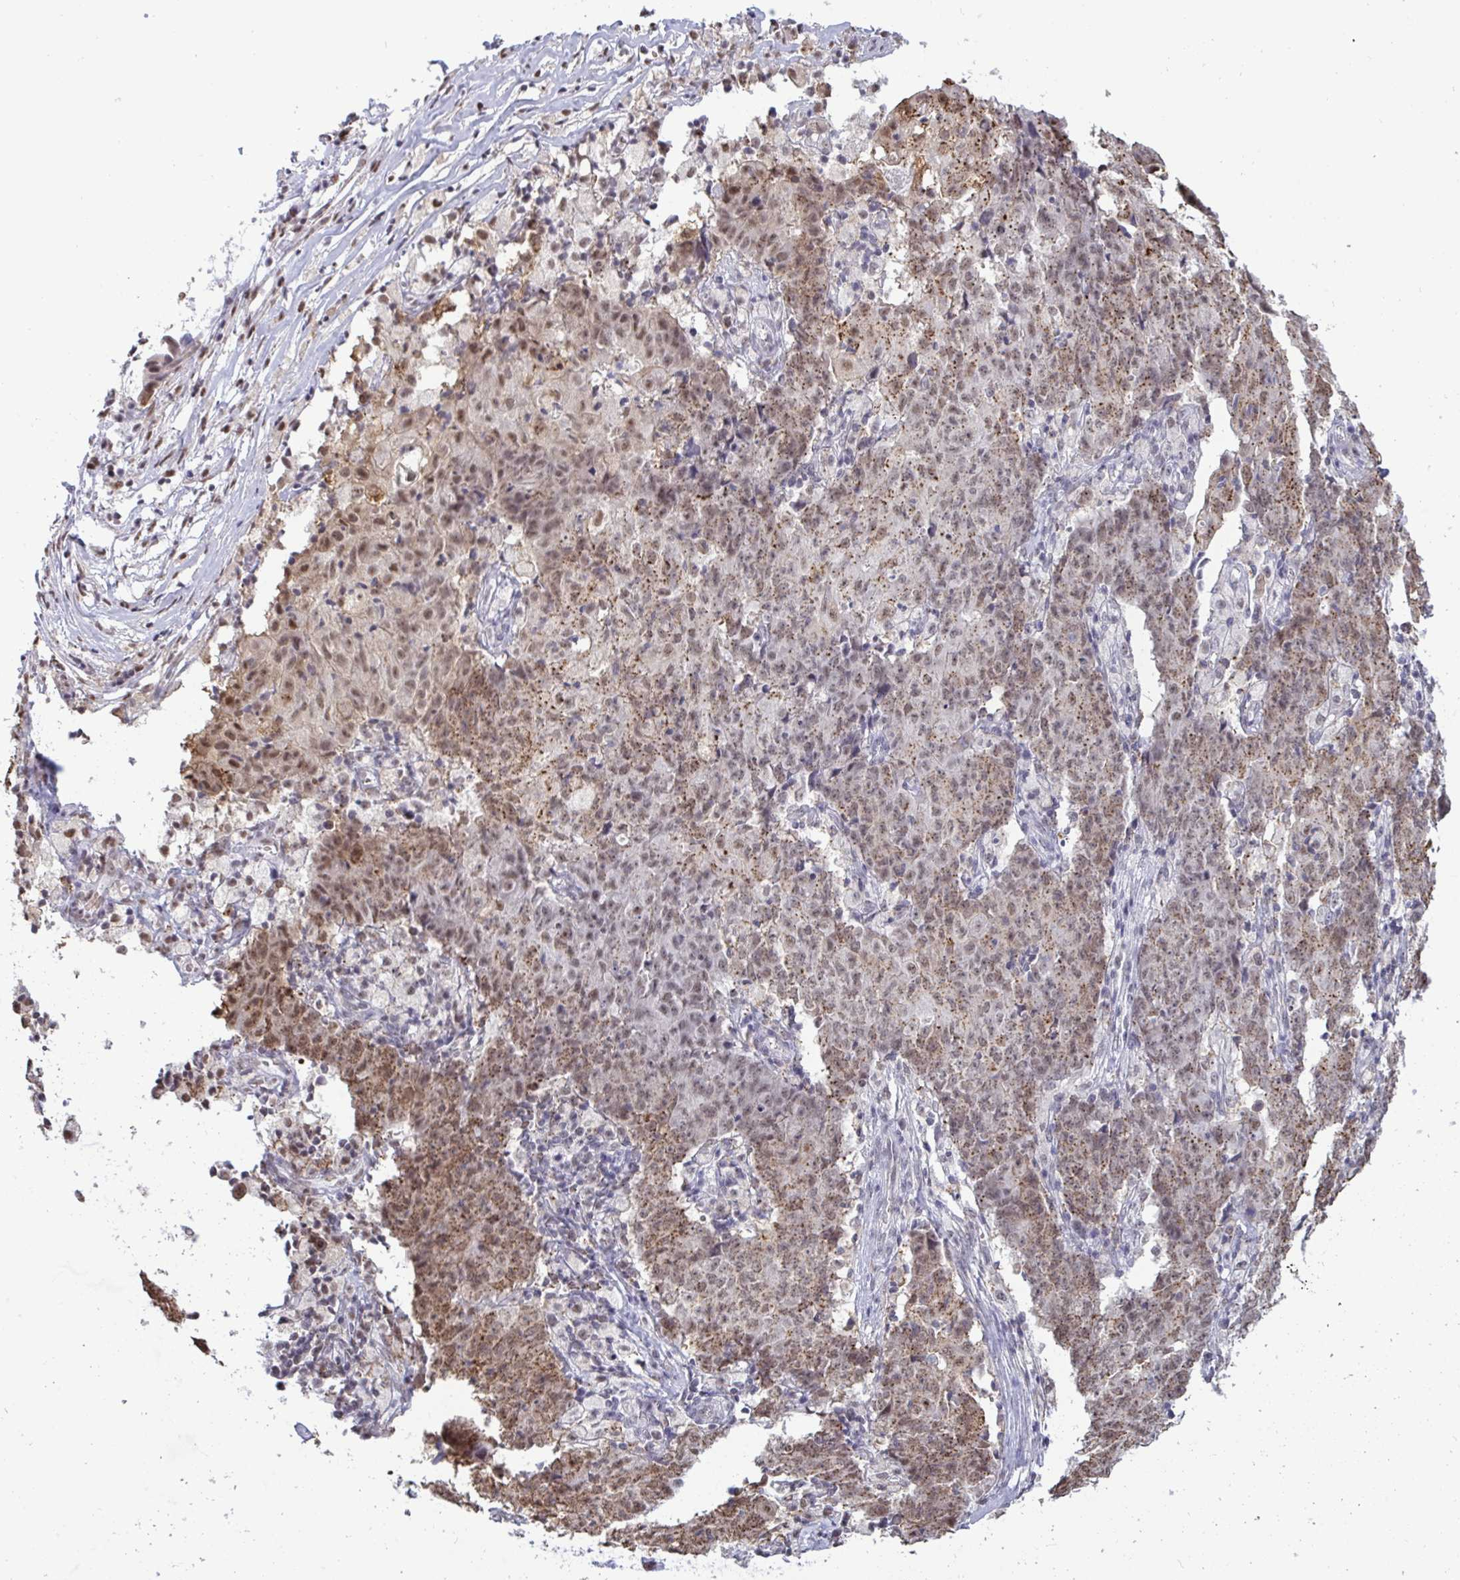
{"staining": {"intensity": "moderate", "quantity": ">75%", "location": "cytoplasmic/membranous,nuclear"}, "tissue": "ovarian cancer", "cell_type": "Tumor cells", "image_type": "cancer", "snomed": [{"axis": "morphology", "description": "Carcinoma, endometroid"}, {"axis": "topography", "description": "Ovary"}], "caption": "Immunohistochemistry (DAB (3,3'-diaminobenzidine)) staining of ovarian cancer (endometroid carcinoma) displays moderate cytoplasmic/membranous and nuclear protein positivity in about >75% of tumor cells. The protein is stained brown, and the nuclei are stained in blue (DAB IHC with brightfield microscopy, high magnification).", "gene": "PUF60", "patient": {"sex": "female", "age": 42}}